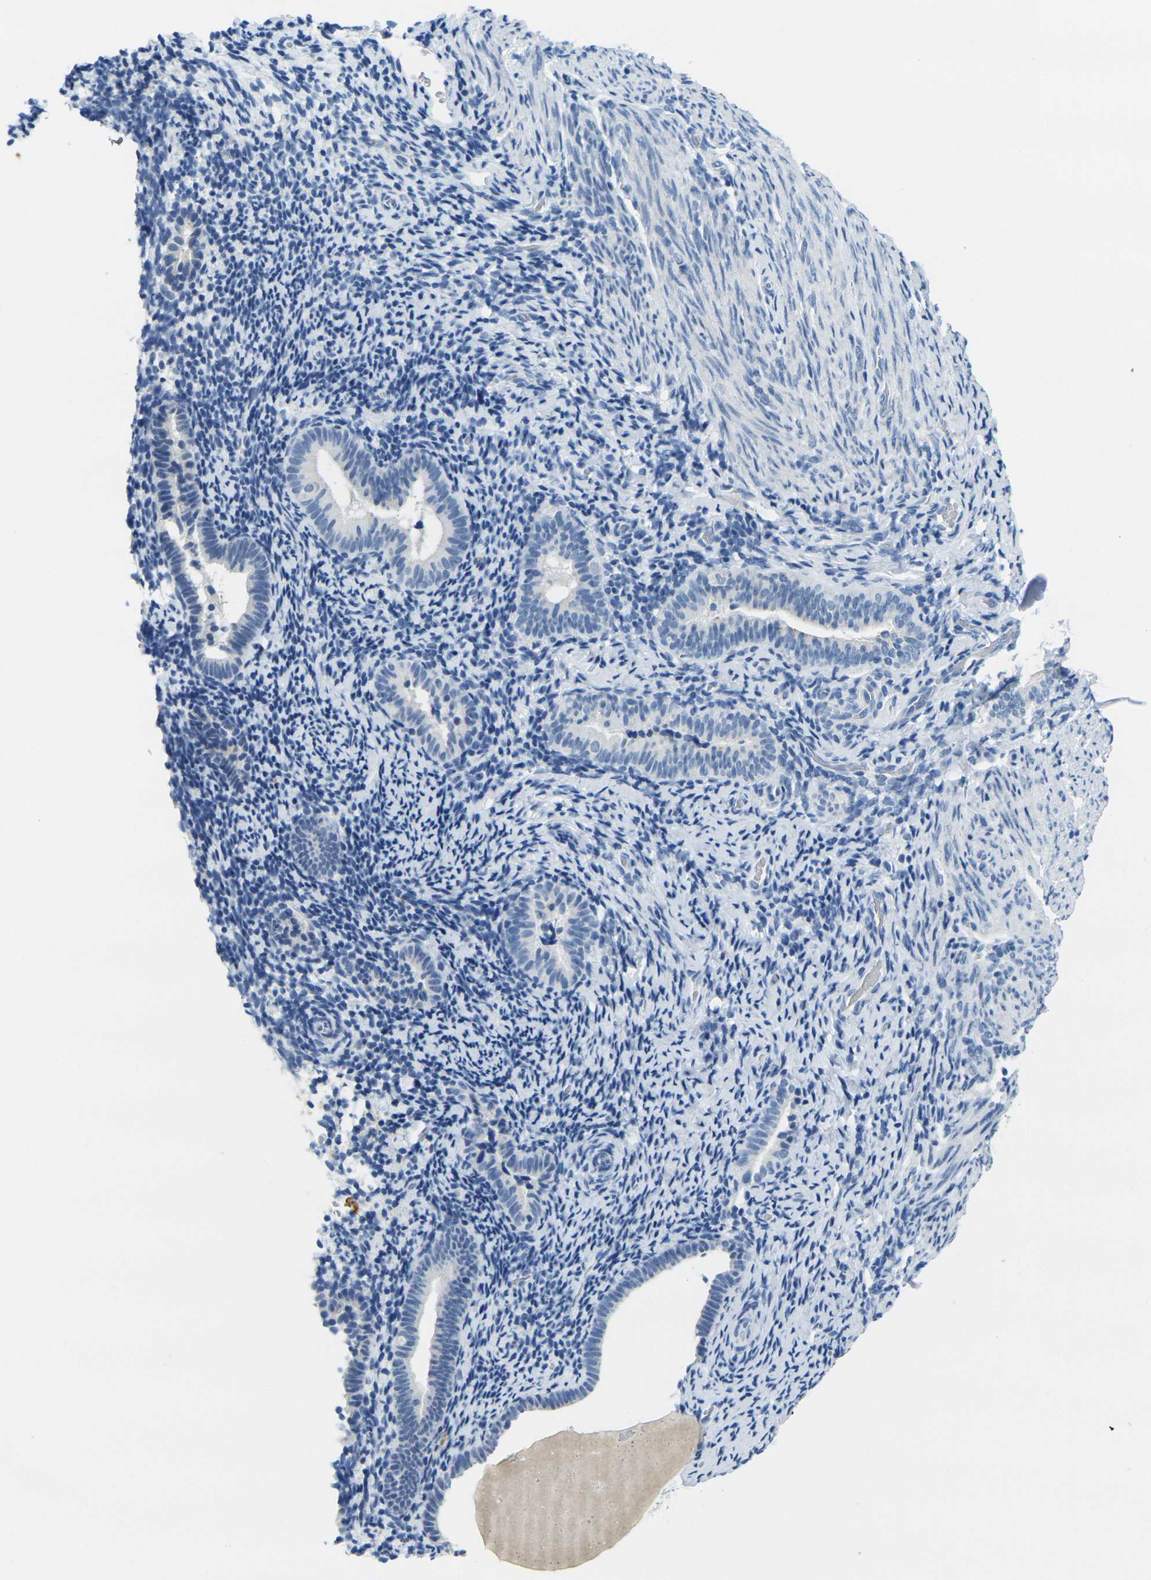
{"staining": {"intensity": "negative", "quantity": "none", "location": "none"}, "tissue": "endometrium", "cell_type": "Cells in endometrial stroma", "image_type": "normal", "snomed": [{"axis": "morphology", "description": "Normal tissue, NOS"}, {"axis": "topography", "description": "Endometrium"}], "caption": "Immunohistochemistry image of unremarkable endometrium: human endometrium stained with DAB (3,3'-diaminobenzidine) displays no significant protein positivity in cells in endometrial stroma.", "gene": "GPR15", "patient": {"sex": "female", "age": 51}}